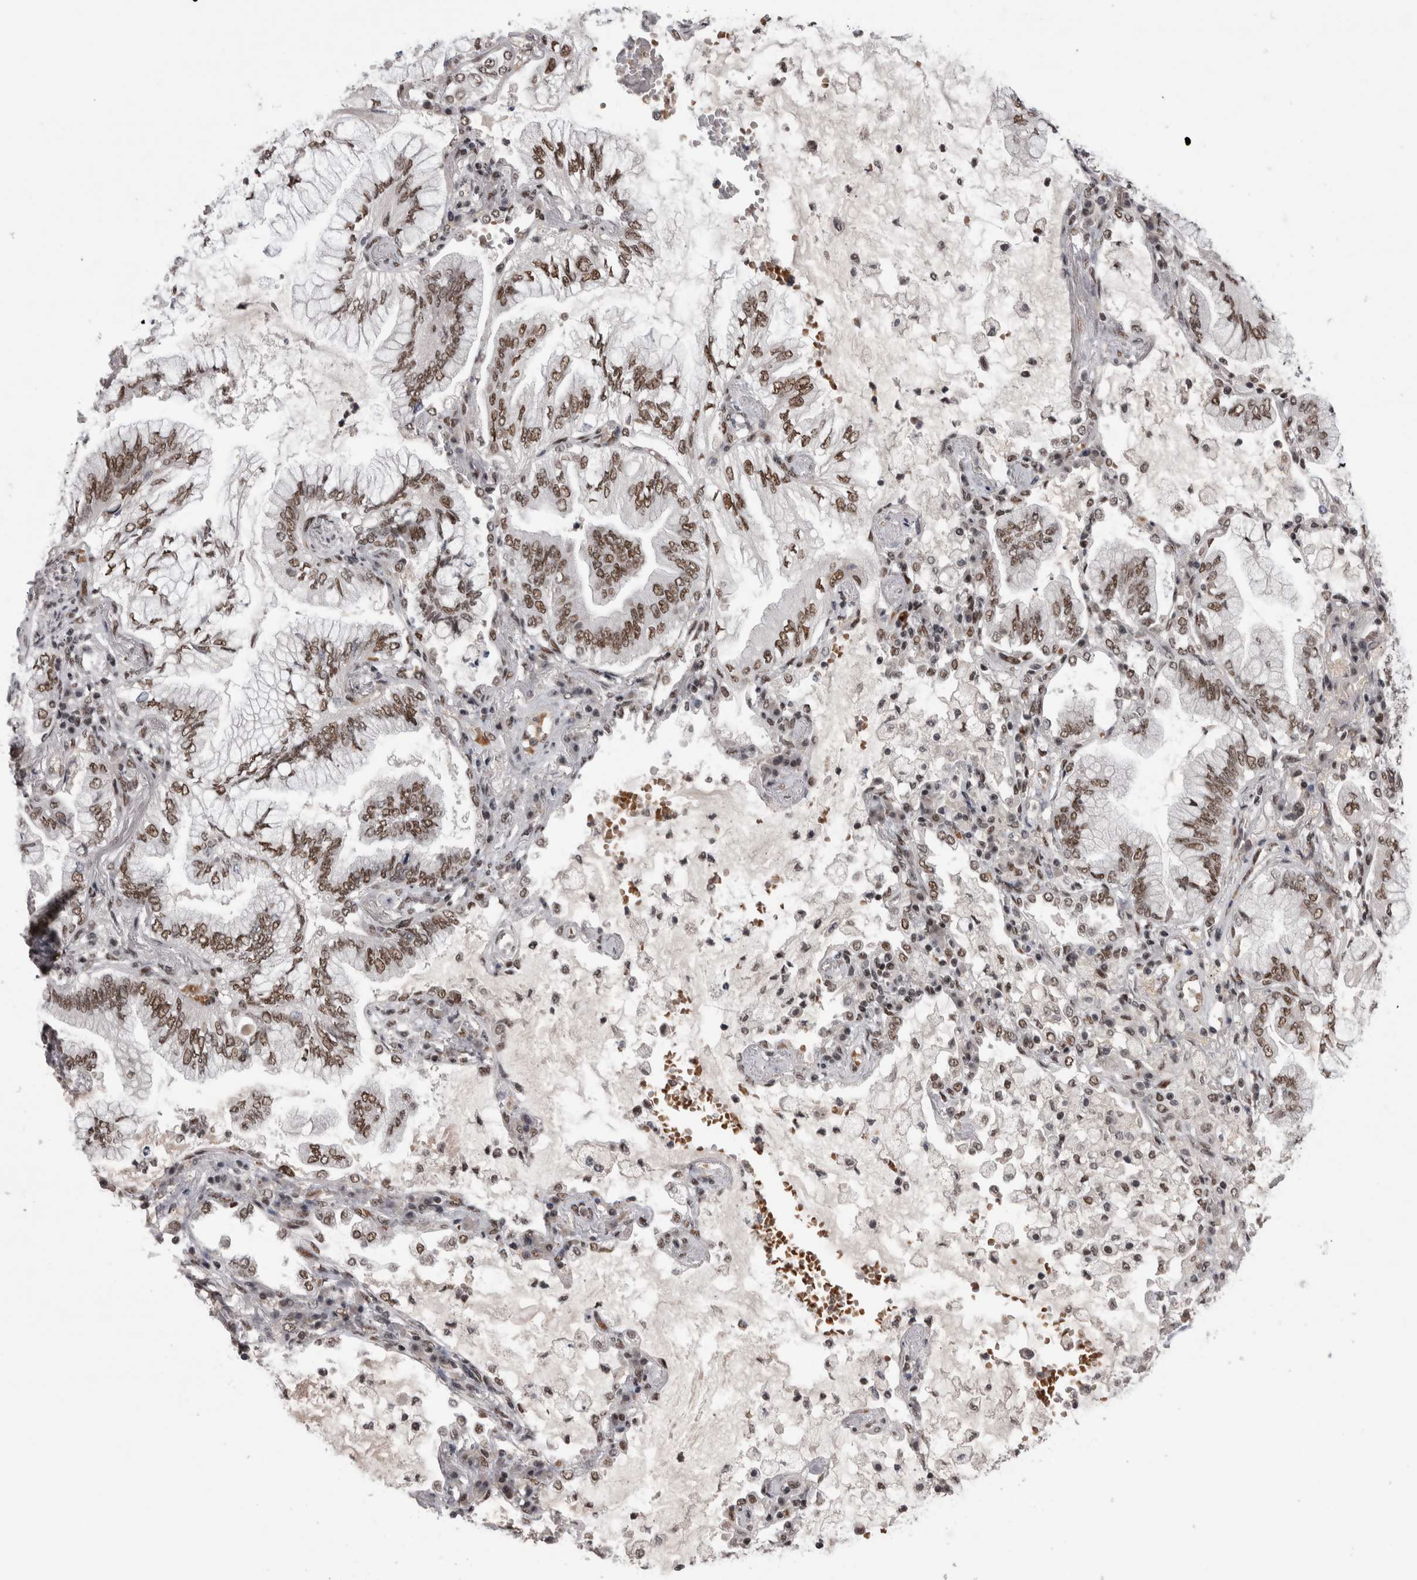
{"staining": {"intensity": "moderate", "quantity": ">75%", "location": "nuclear"}, "tissue": "lung cancer", "cell_type": "Tumor cells", "image_type": "cancer", "snomed": [{"axis": "morphology", "description": "Adenocarcinoma, NOS"}, {"axis": "topography", "description": "Lung"}], "caption": "DAB immunohistochemical staining of human lung cancer demonstrates moderate nuclear protein expression in approximately >75% of tumor cells.", "gene": "DMTF1", "patient": {"sex": "female", "age": 70}}